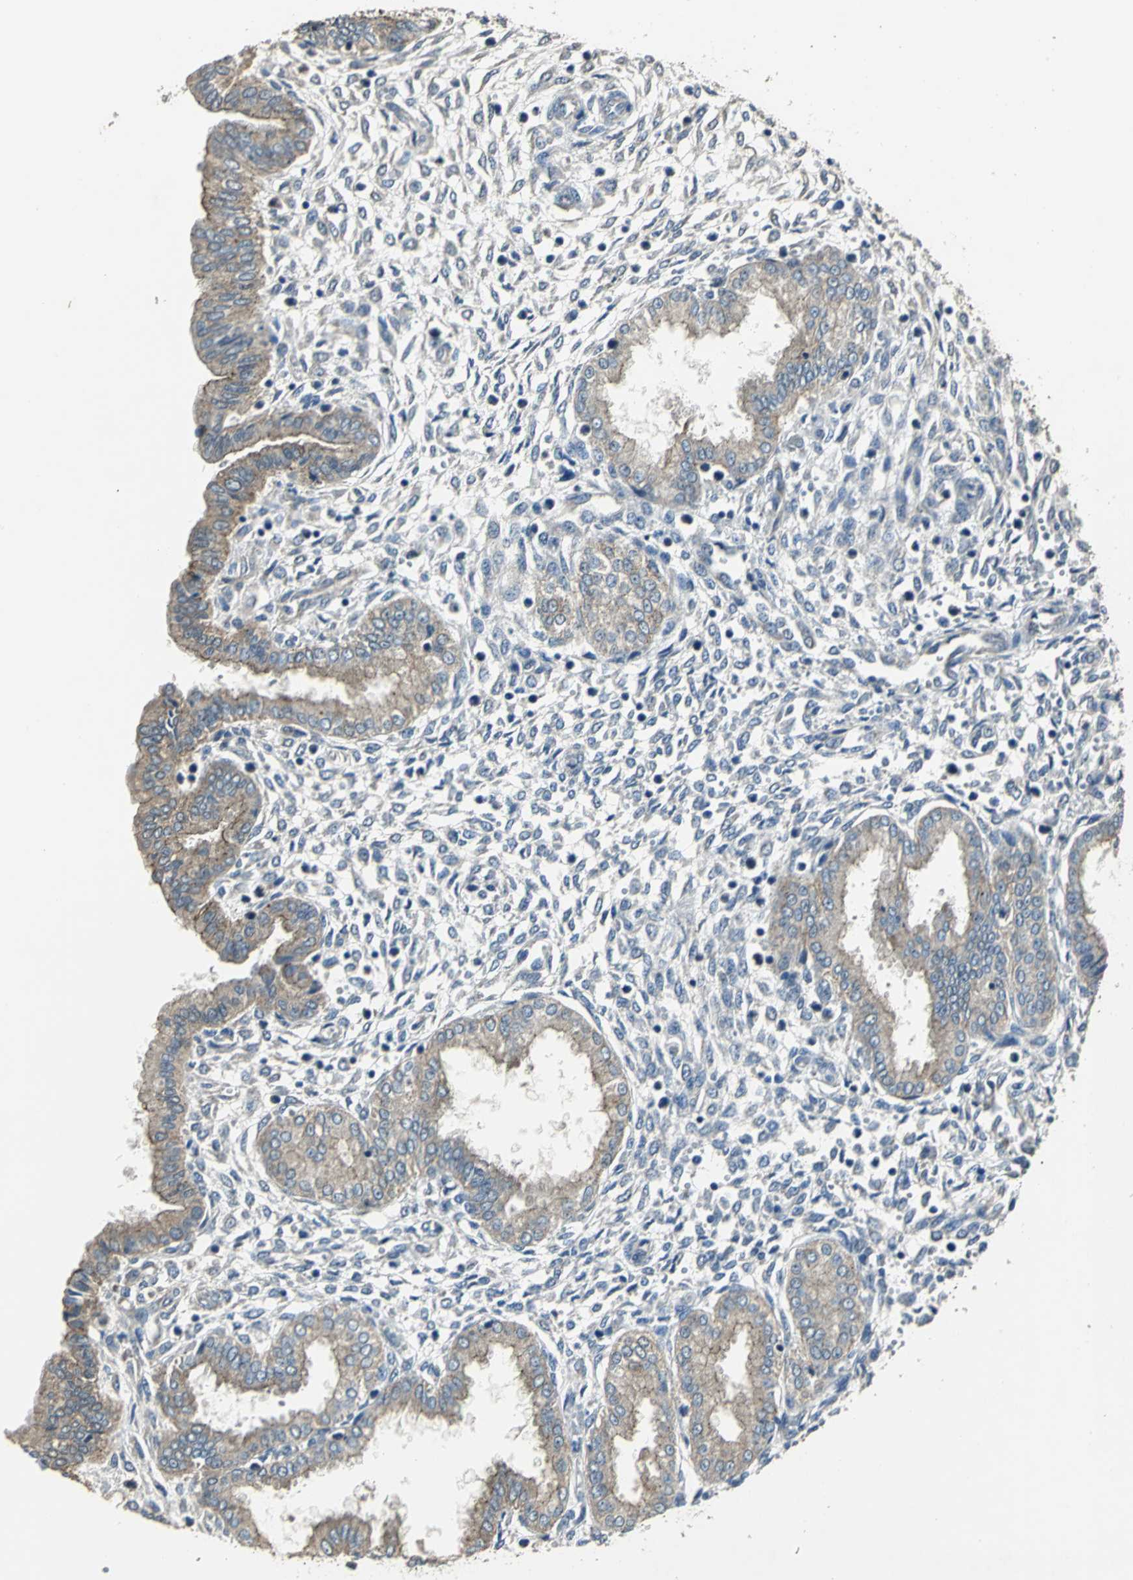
{"staining": {"intensity": "negative", "quantity": "none", "location": "none"}, "tissue": "endometrium", "cell_type": "Cells in endometrial stroma", "image_type": "normal", "snomed": [{"axis": "morphology", "description": "Normal tissue, NOS"}, {"axis": "topography", "description": "Endometrium"}], "caption": "Immunohistochemical staining of normal human endometrium reveals no significant staining in cells in endometrial stroma.", "gene": "OCLN", "patient": {"sex": "female", "age": 33}}